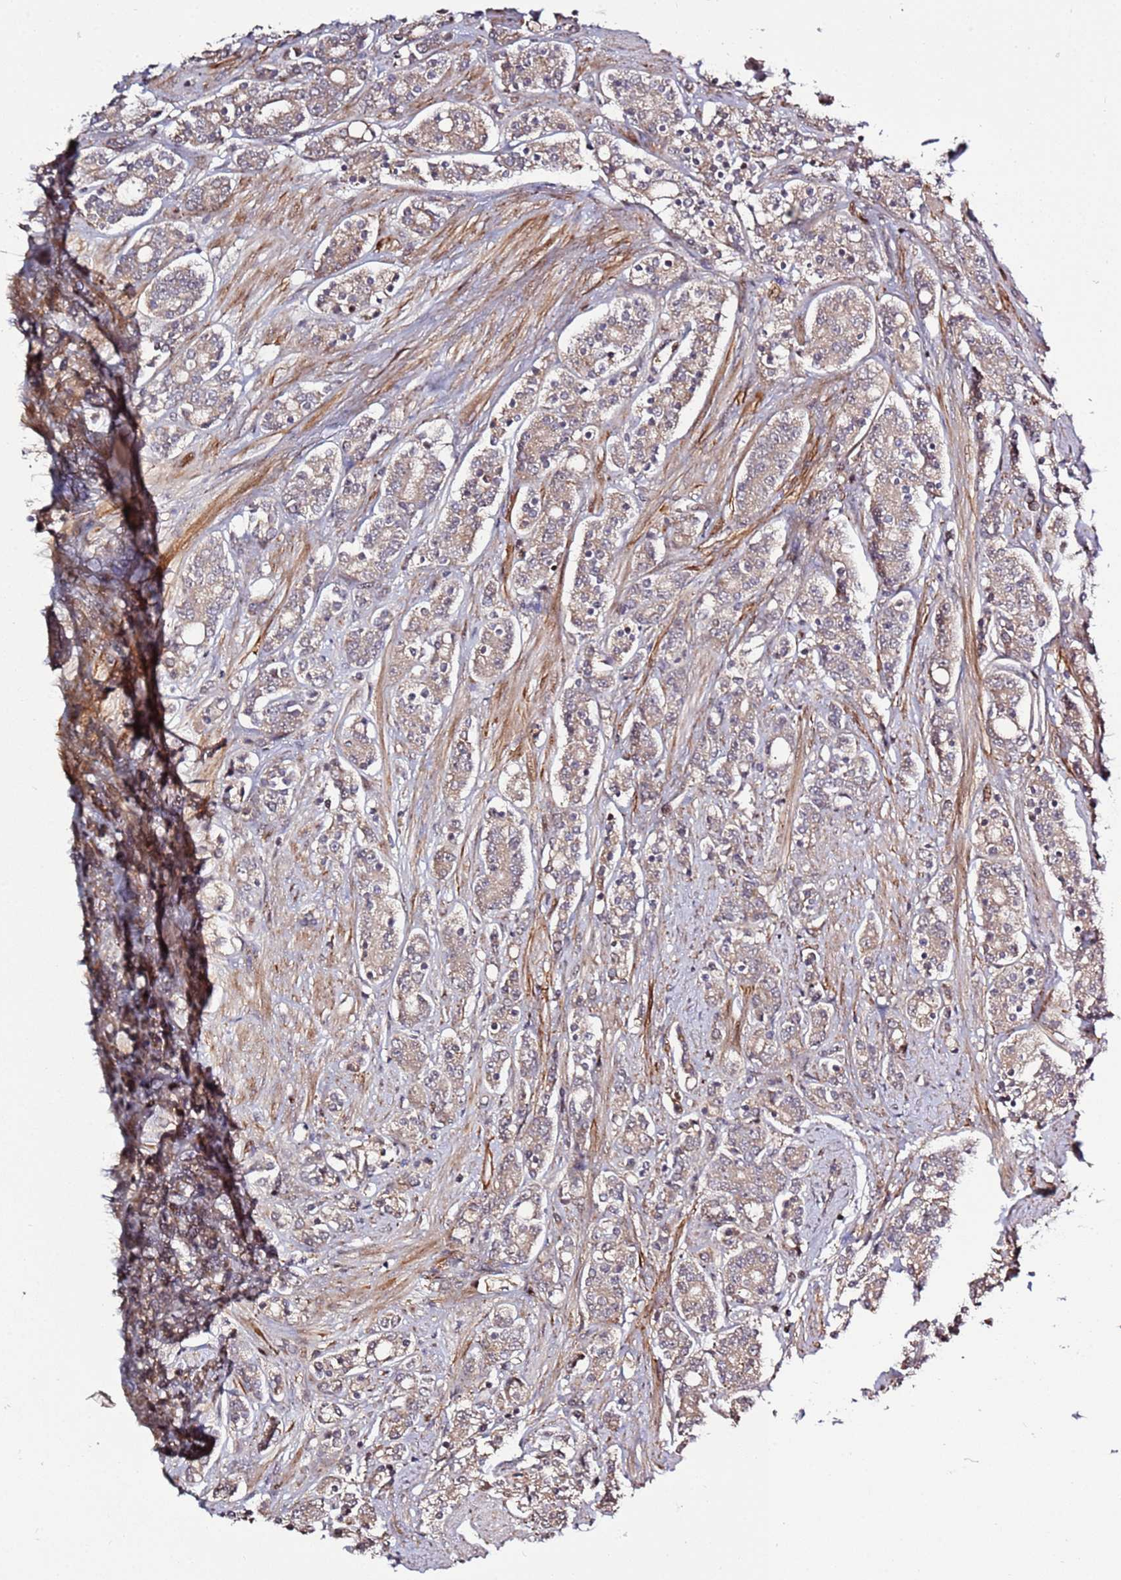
{"staining": {"intensity": "weak", "quantity": ">75%", "location": "cytoplasmic/membranous"}, "tissue": "prostate cancer", "cell_type": "Tumor cells", "image_type": "cancer", "snomed": [{"axis": "morphology", "description": "Adenocarcinoma, High grade"}, {"axis": "topography", "description": "Prostate"}], "caption": "Human prostate high-grade adenocarcinoma stained for a protein (brown) shows weak cytoplasmic/membranous positive expression in approximately >75% of tumor cells.", "gene": "RHBDL1", "patient": {"sex": "male", "age": 62}}